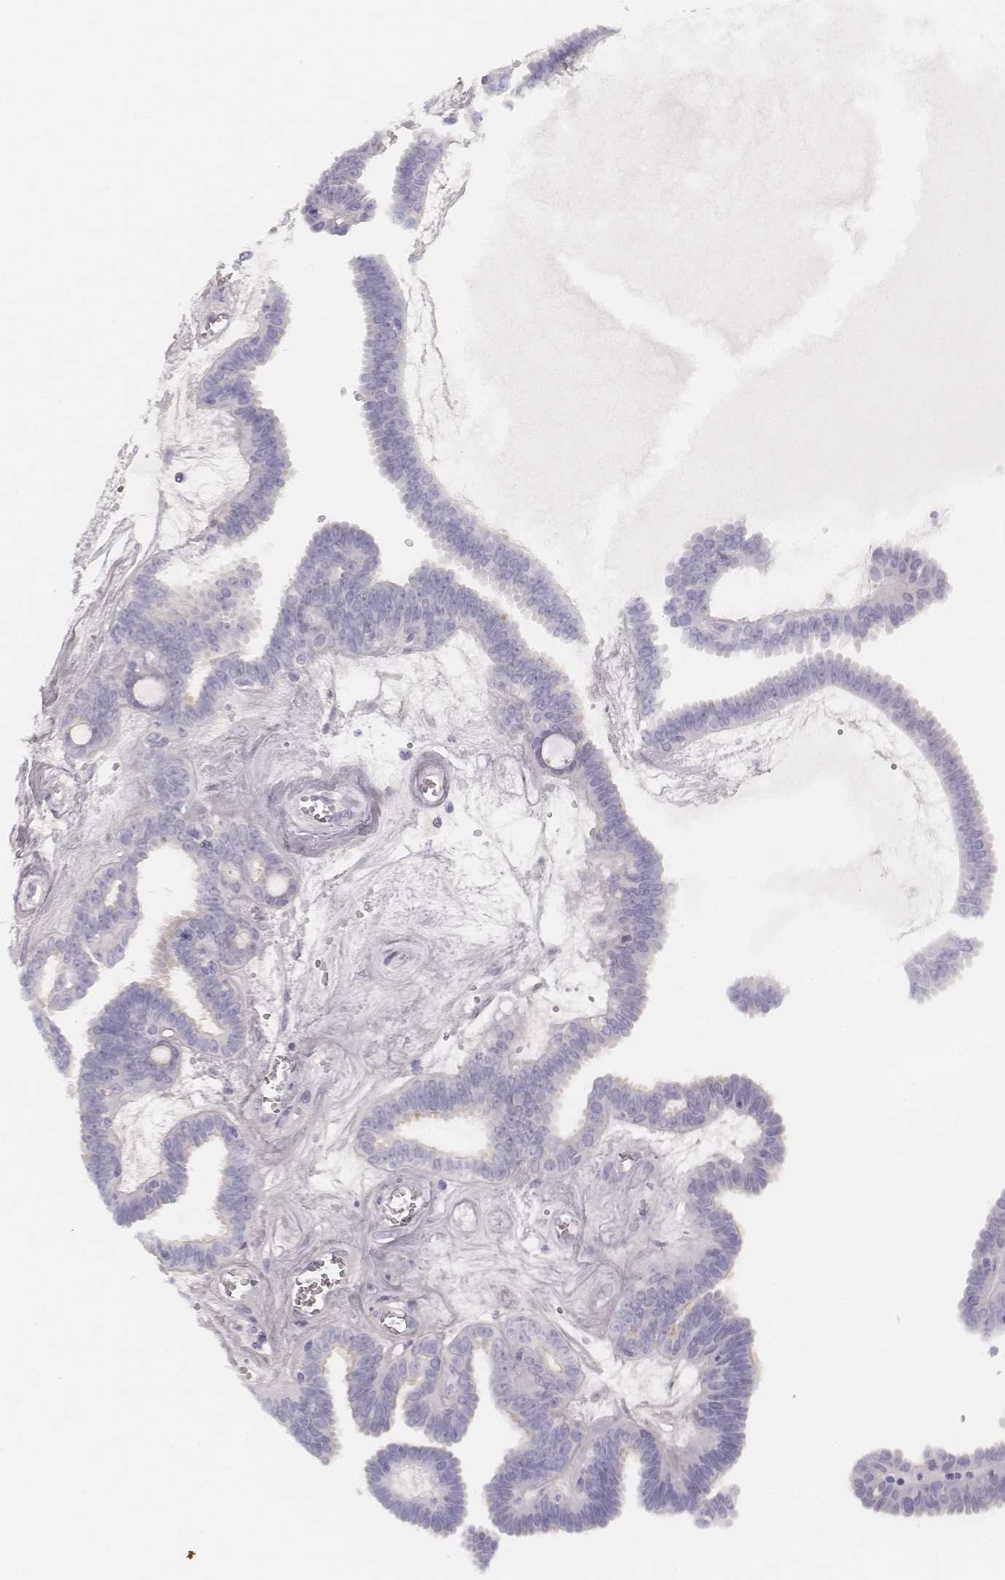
{"staining": {"intensity": "negative", "quantity": "none", "location": "none"}, "tissue": "ovarian cancer", "cell_type": "Tumor cells", "image_type": "cancer", "snomed": [{"axis": "morphology", "description": "Cystadenocarcinoma, serous, NOS"}, {"axis": "topography", "description": "Ovary"}], "caption": "The histopathology image shows no significant positivity in tumor cells of ovarian cancer.", "gene": "HNF4G", "patient": {"sex": "female", "age": 71}}